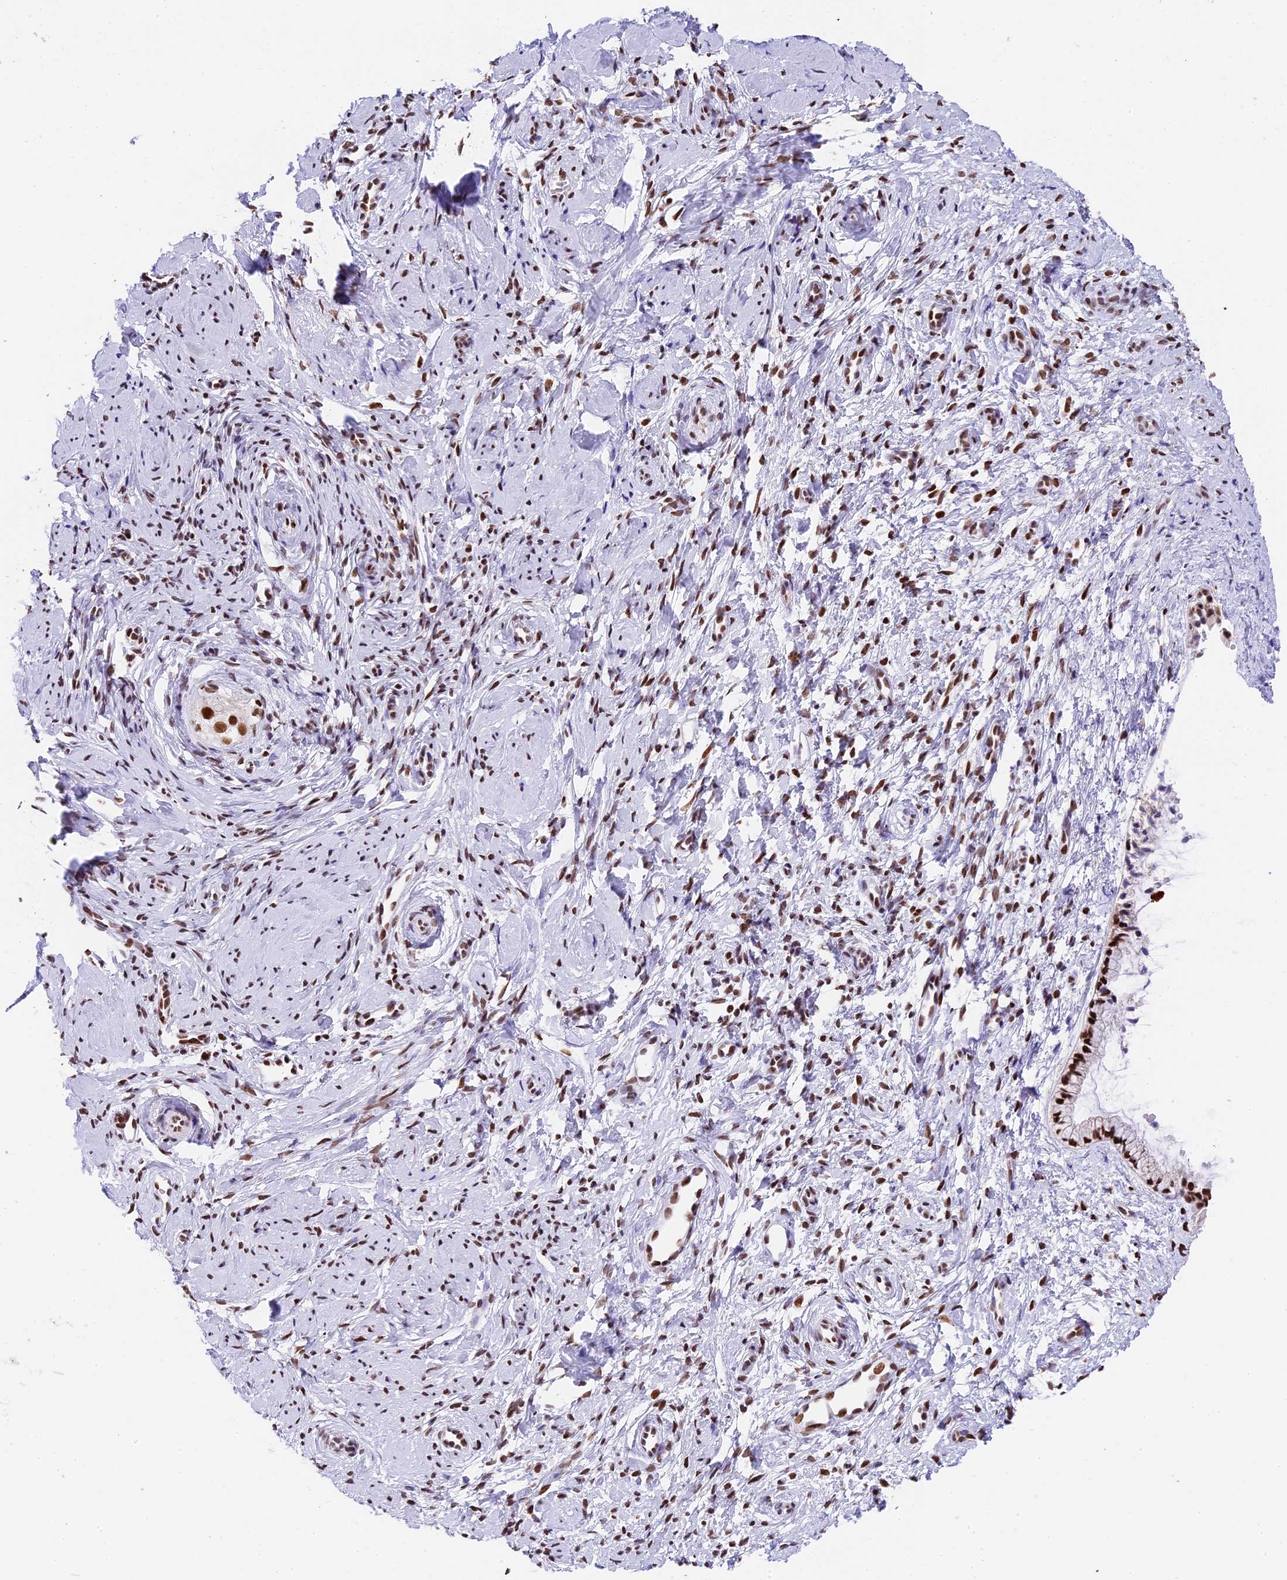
{"staining": {"intensity": "strong", "quantity": ">75%", "location": "nuclear"}, "tissue": "cervix", "cell_type": "Glandular cells", "image_type": "normal", "snomed": [{"axis": "morphology", "description": "Normal tissue, NOS"}, {"axis": "topography", "description": "Cervix"}], "caption": "Immunohistochemistry (DAB (3,3'-diaminobenzidine)) staining of unremarkable human cervix shows strong nuclear protein staining in about >75% of glandular cells.", "gene": "SBNO1", "patient": {"sex": "female", "age": 57}}